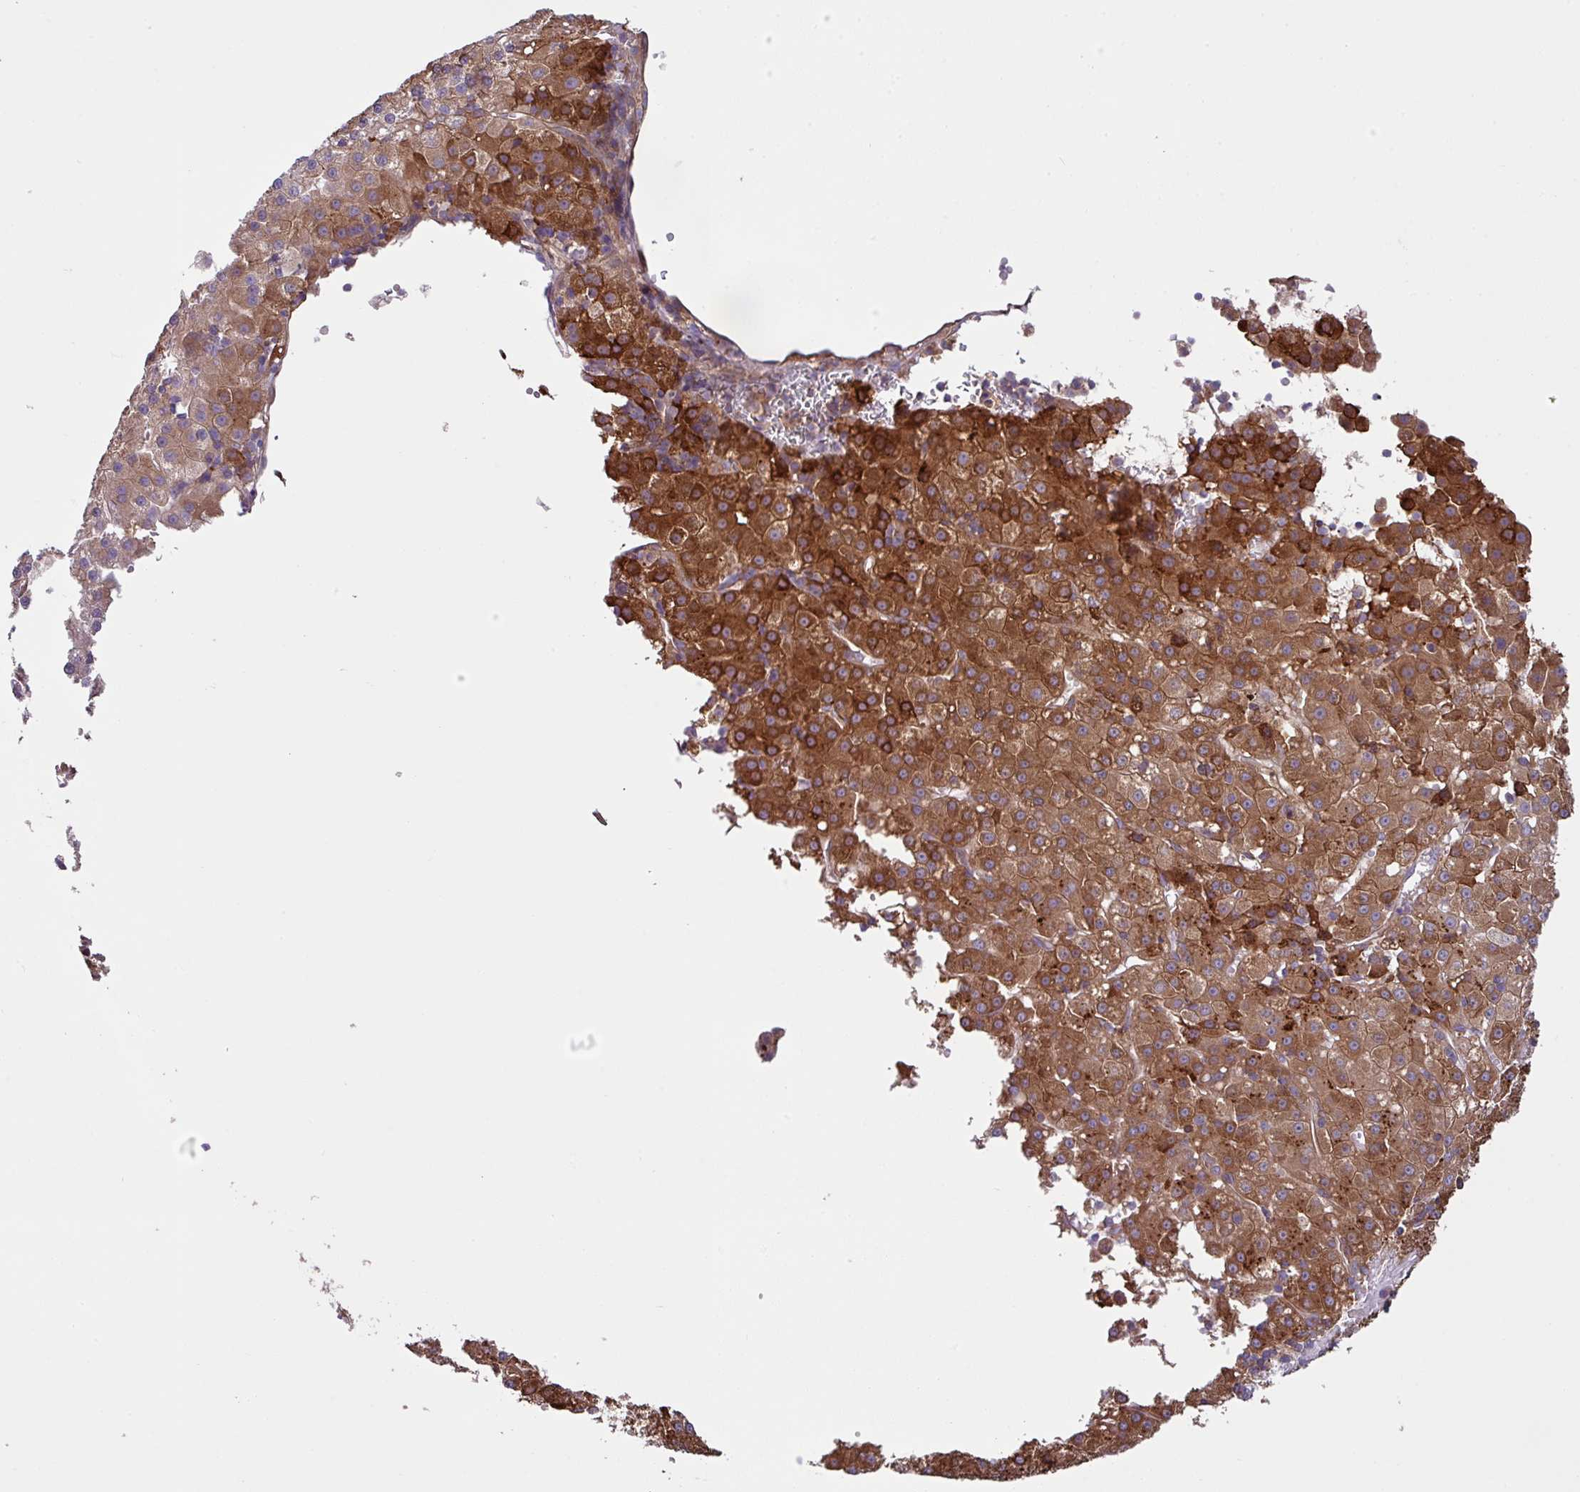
{"staining": {"intensity": "strong", "quantity": ">75%", "location": "cytoplasmic/membranous"}, "tissue": "liver cancer", "cell_type": "Tumor cells", "image_type": "cancer", "snomed": [{"axis": "morphology", "description": "Carcinoma, Hepatocellular, NOS"}, {"axis": "topography", "description": "Liver"}], "caption": "Immunohistochemical staining of liver hepatocellular carcinoma demonstrates strong cytoplasmic/membranous protein expression in approximately >75% of tumor cells. (Brightfield microscopy of DAB IHC at high magnification).", "gene": "RIC1", "patient": {"sex": "male", "age": 76}}